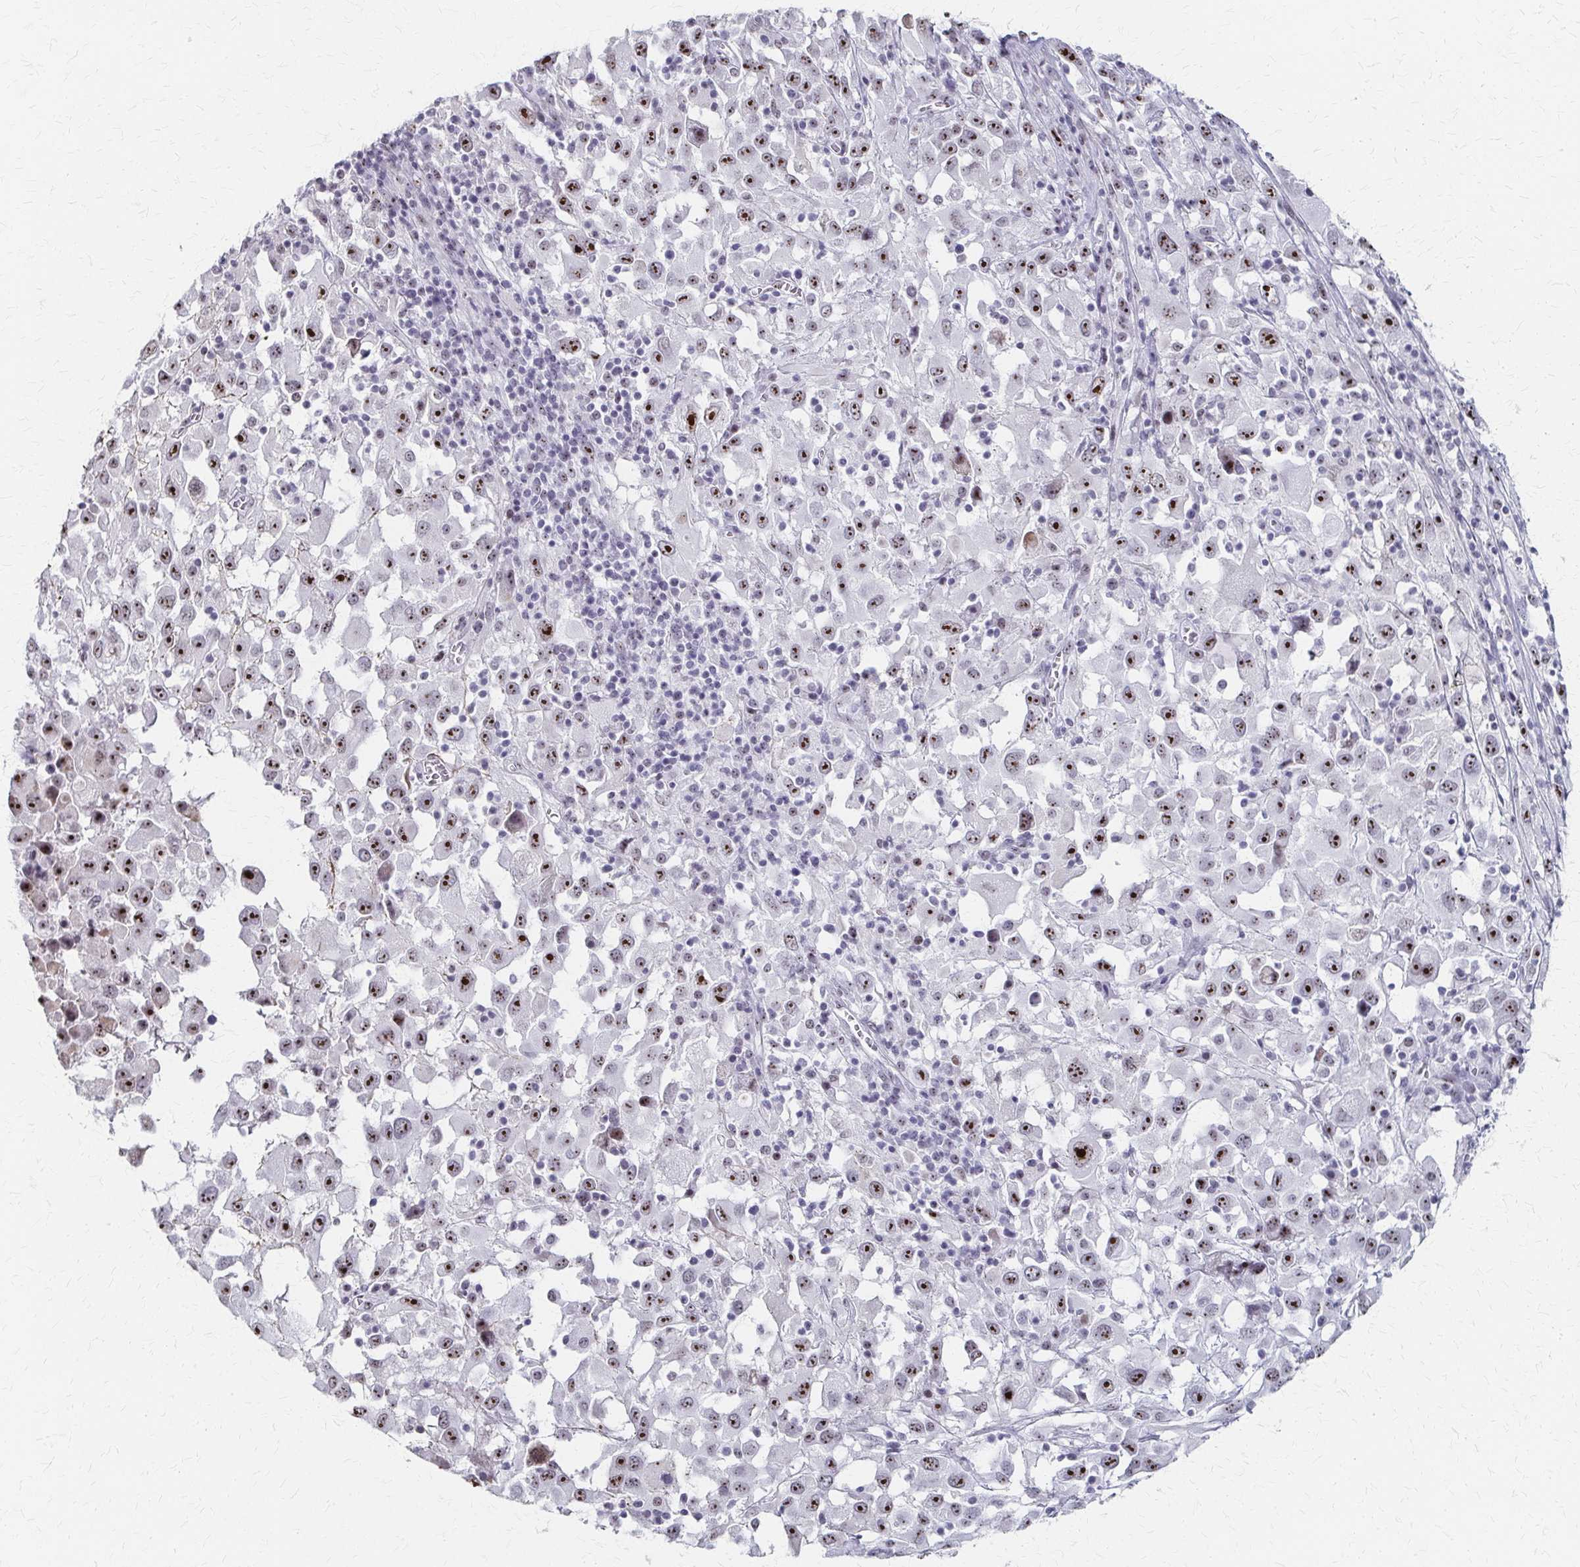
{"staining": {"intensity": "strong", "quantity": ">75%", "location": "nuclear"}, "tissue": "melanoma", "cell_type": "Tumor cells", "image_type": "cancer", "snomed": [{"axis": "morphology", "description": "Malignant melanoma, Metastatic site"}, {"axis": "topography", "description": "Soft tissue"}], "caption": "Tumor cells show high levels of strong nuclear positivity in approximately >75% of cells in human malignant melanoma (metastatic site).", "gene": "PES1", "patient": {"sex": "male", "age": 50}}